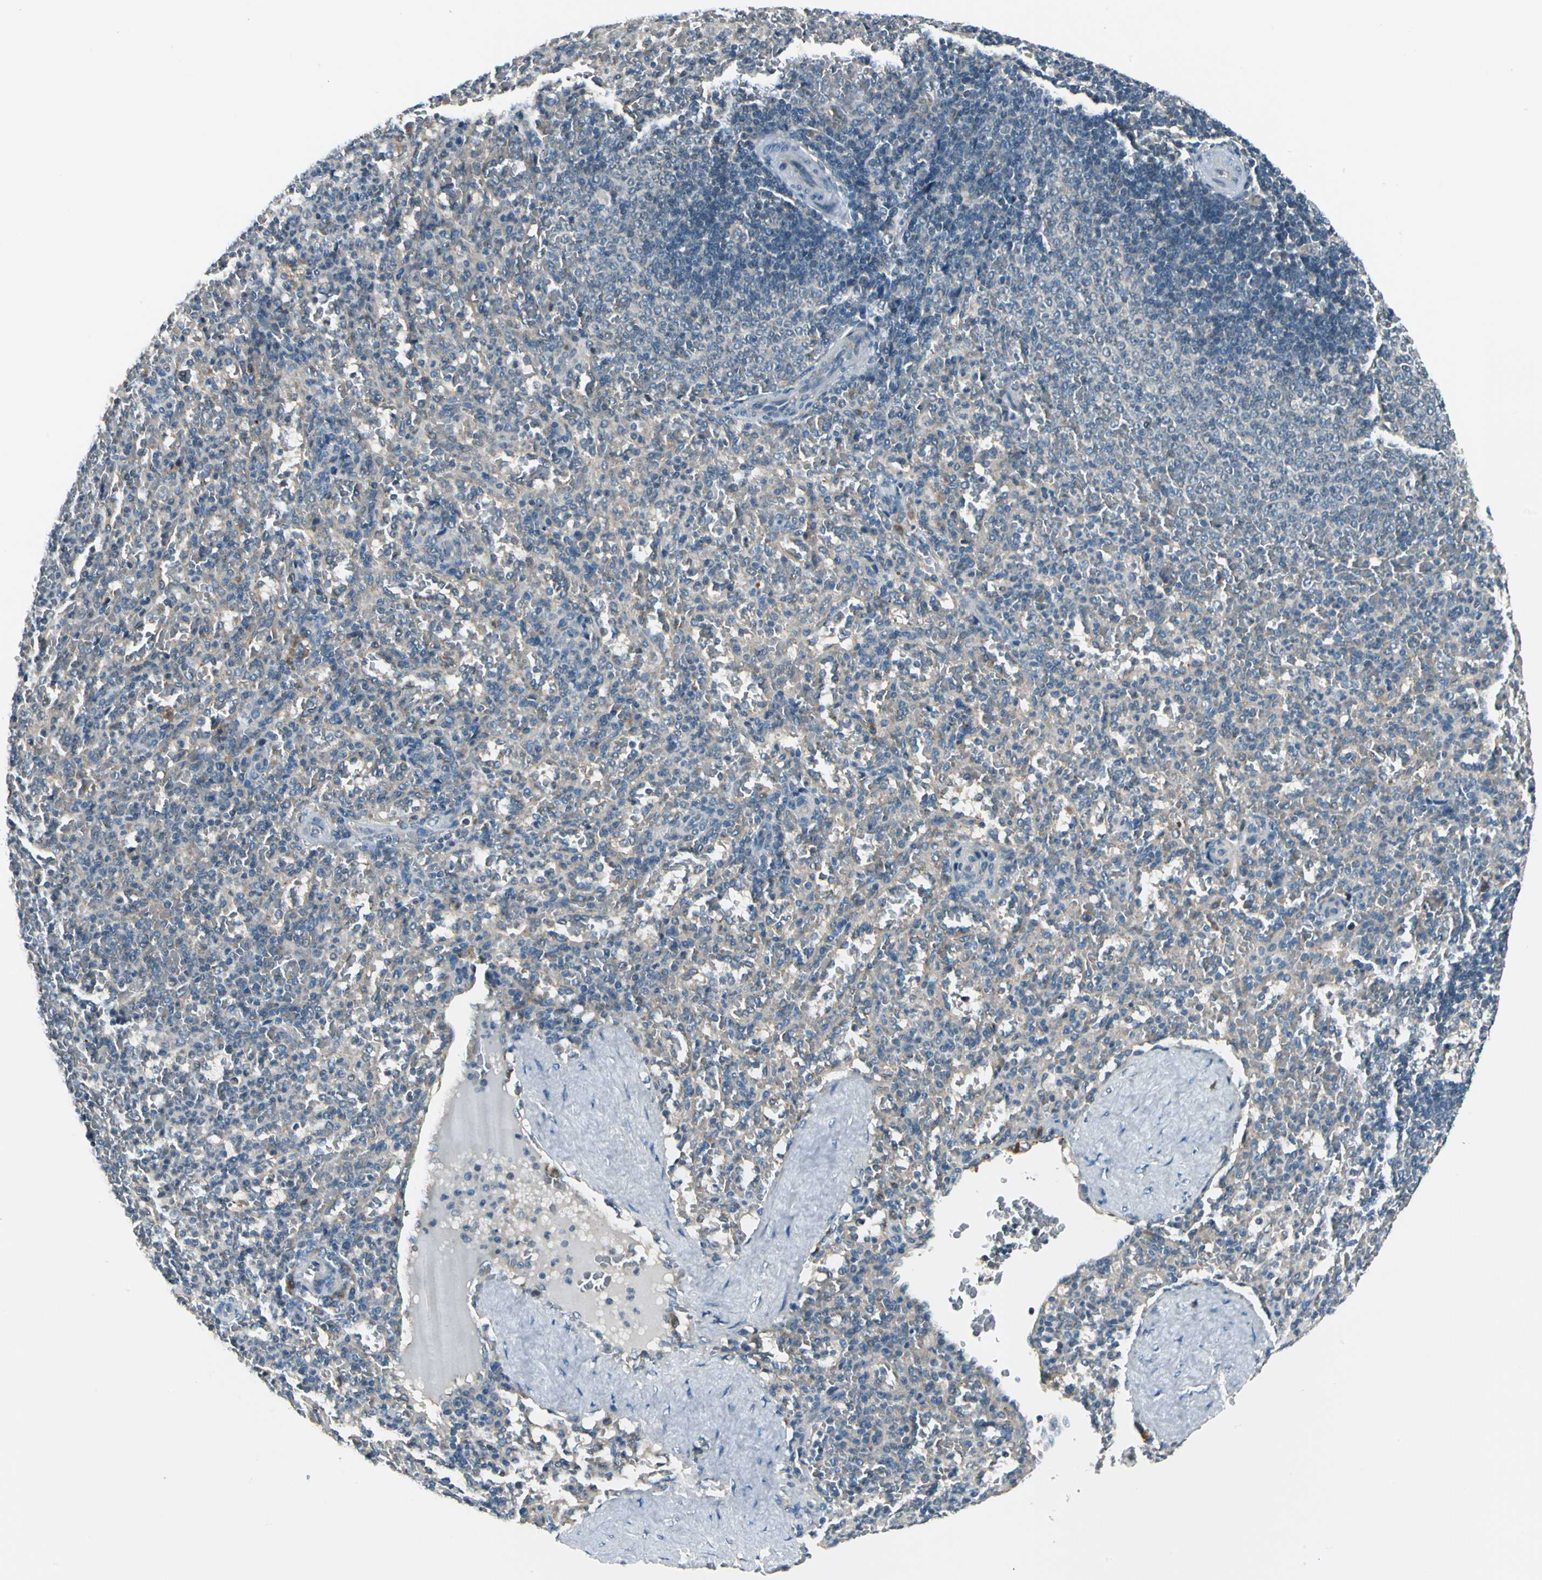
{"staining": {"intensity": "weak", "quantity": "<25%", "location": "cytoplasmic/membranous"}, "tissue": "spleen", "cell_type": "Cells in red pulp", "image_type": "normal", "snomed": [{"axis": "morphology", "description": "Normal tissue, NOS"}, {"axis": "topography", "description": "Spleen"}], "caption": "Immunohistochemistry photomicrograph of unremarkable spleen stained for a protein (brown), which demonstrates no positivity in cells in red pulp. Nuclei are stained in blue.", "gene": "BNIP1", "patient": {"sex": "female", "age": 21}}